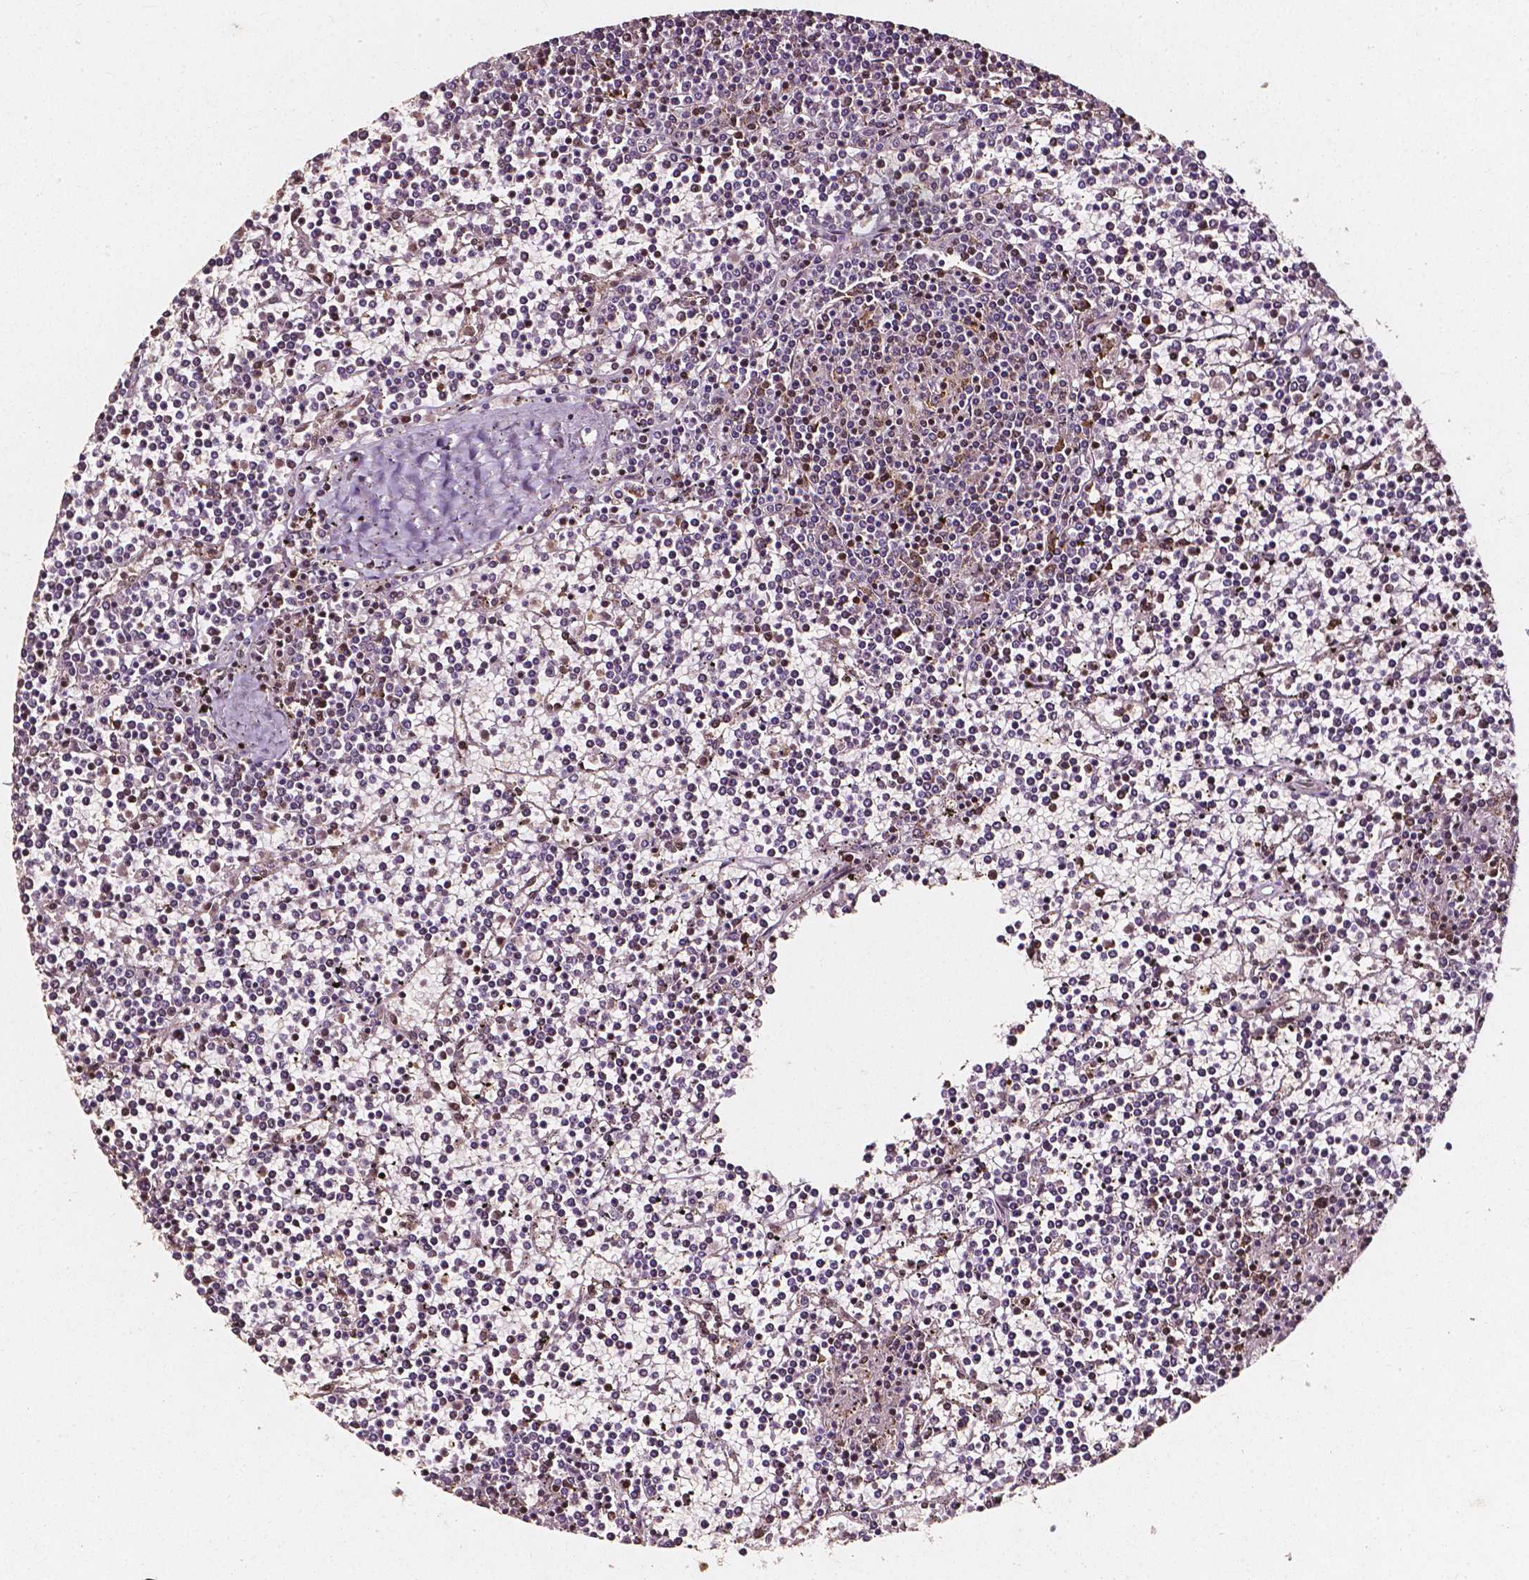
{"staining": {"intensity": "weak", "quantity": "25%-75%", "location": "nuclear"}, "tissue": "lymphoma", "cell_type": "Tumor cells", "image_type": "cancer", "snomed": [{"axis": "morphology", "description": "Malignant lymphoma, non-Hodgkin's type, Low grade"}, {"axis": "topography", "description": "Spleen"}], "caption": "Weak nuclear protein expression is present in approximately 25%-75% of tumor cells in lymphoma. Nuclei are stained in blue.", "gene": "SMN1", "patient": {"sex": "female", "age": 19}}